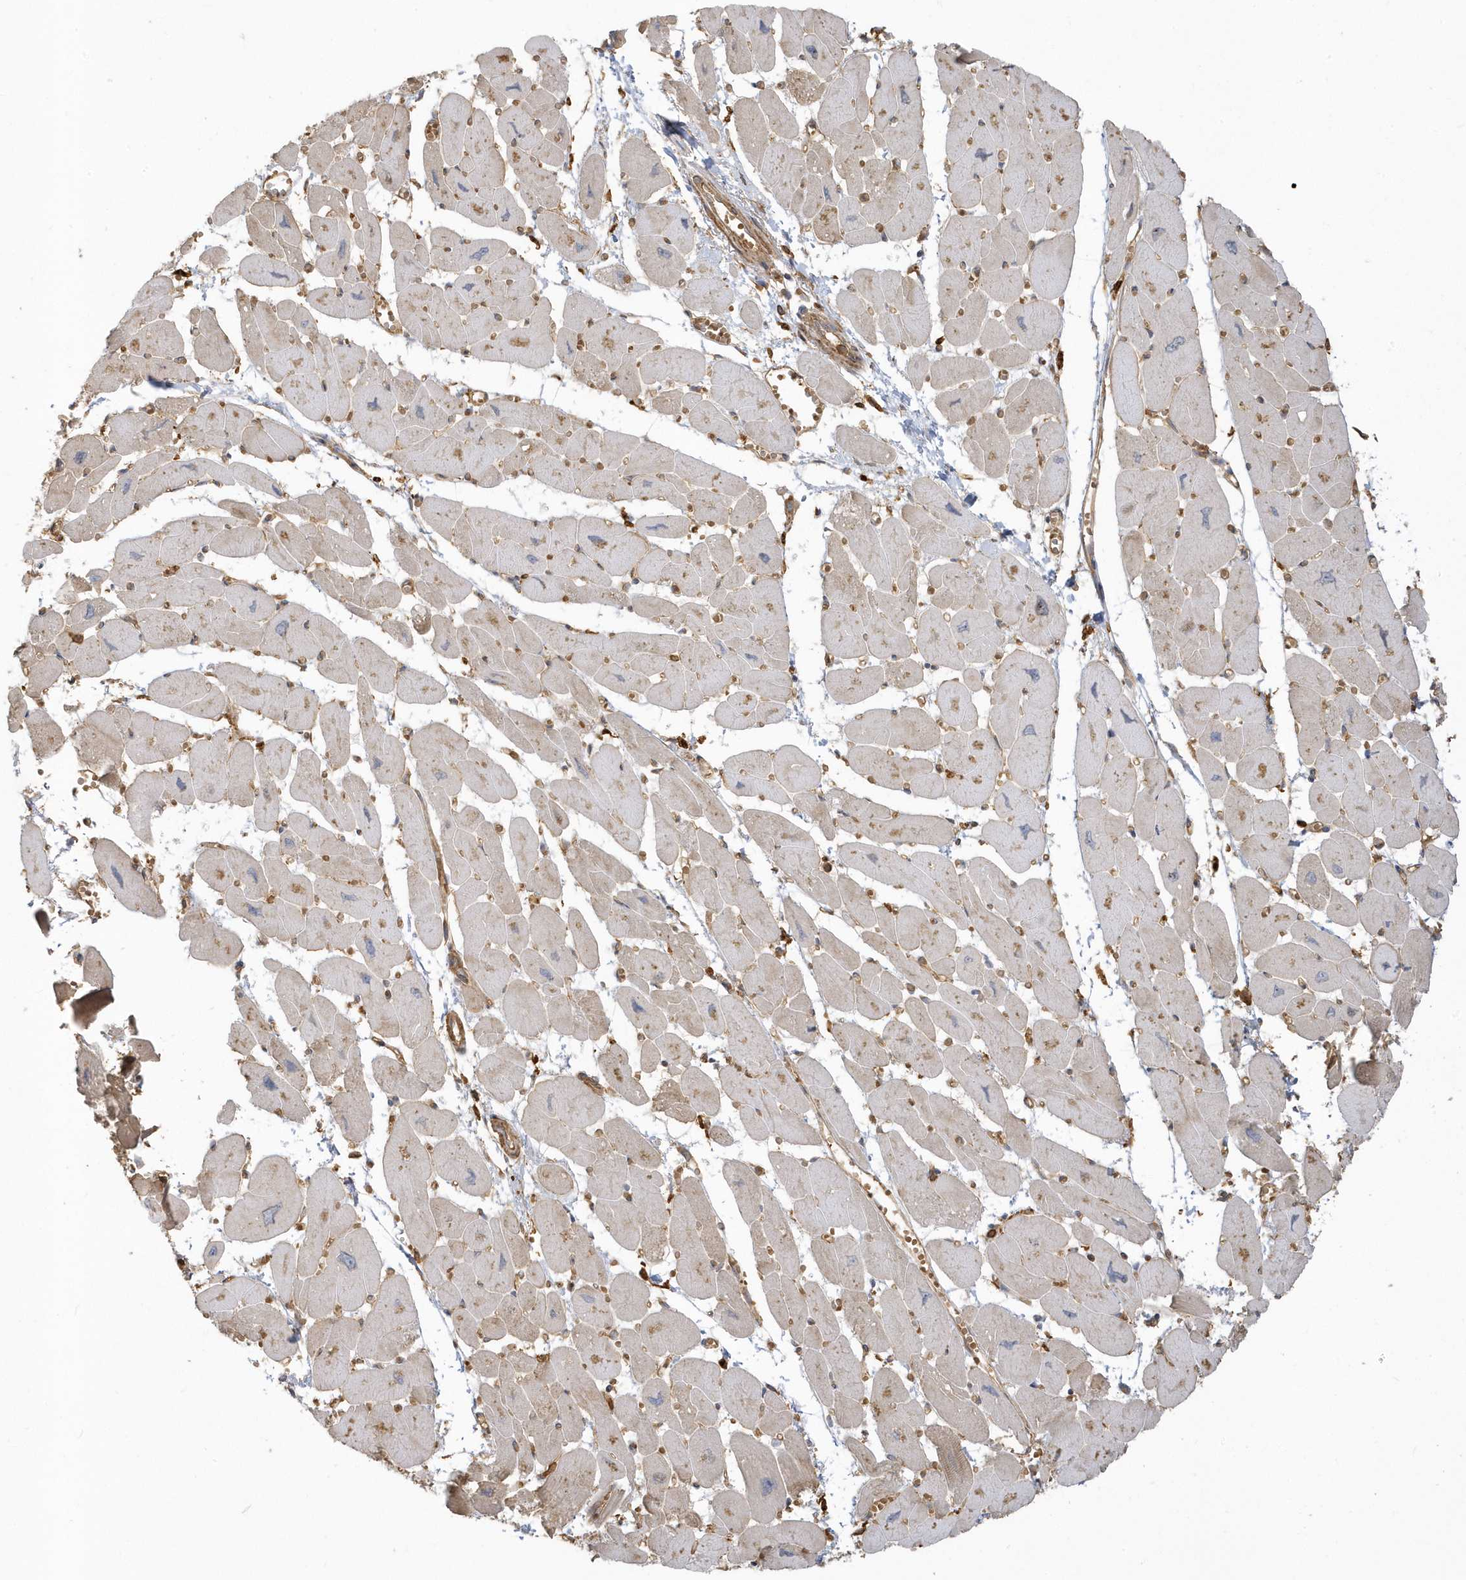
{"staining": {"intensity": "moderate", "quantity": ">75%", "location": "cytoplasmic/membranous"}, "tissue": "heart muscle", "cell_type": "Cardiomyocytes", "image_type": "normal", "snomed": [{"axis": "morphology", "description": "Normal tissue, NOS"}, {"axis": "topography", "description": "Heart"}], "caption": "Protein expression by immunohistochemistry (IHC) reveals moderate cytoplasmic/membranous staining in about >75% of cardiomyocytes in benign heart muscle.", "gene": "ZBTB8A", "patient": {"sex": "female", "age": 54}}